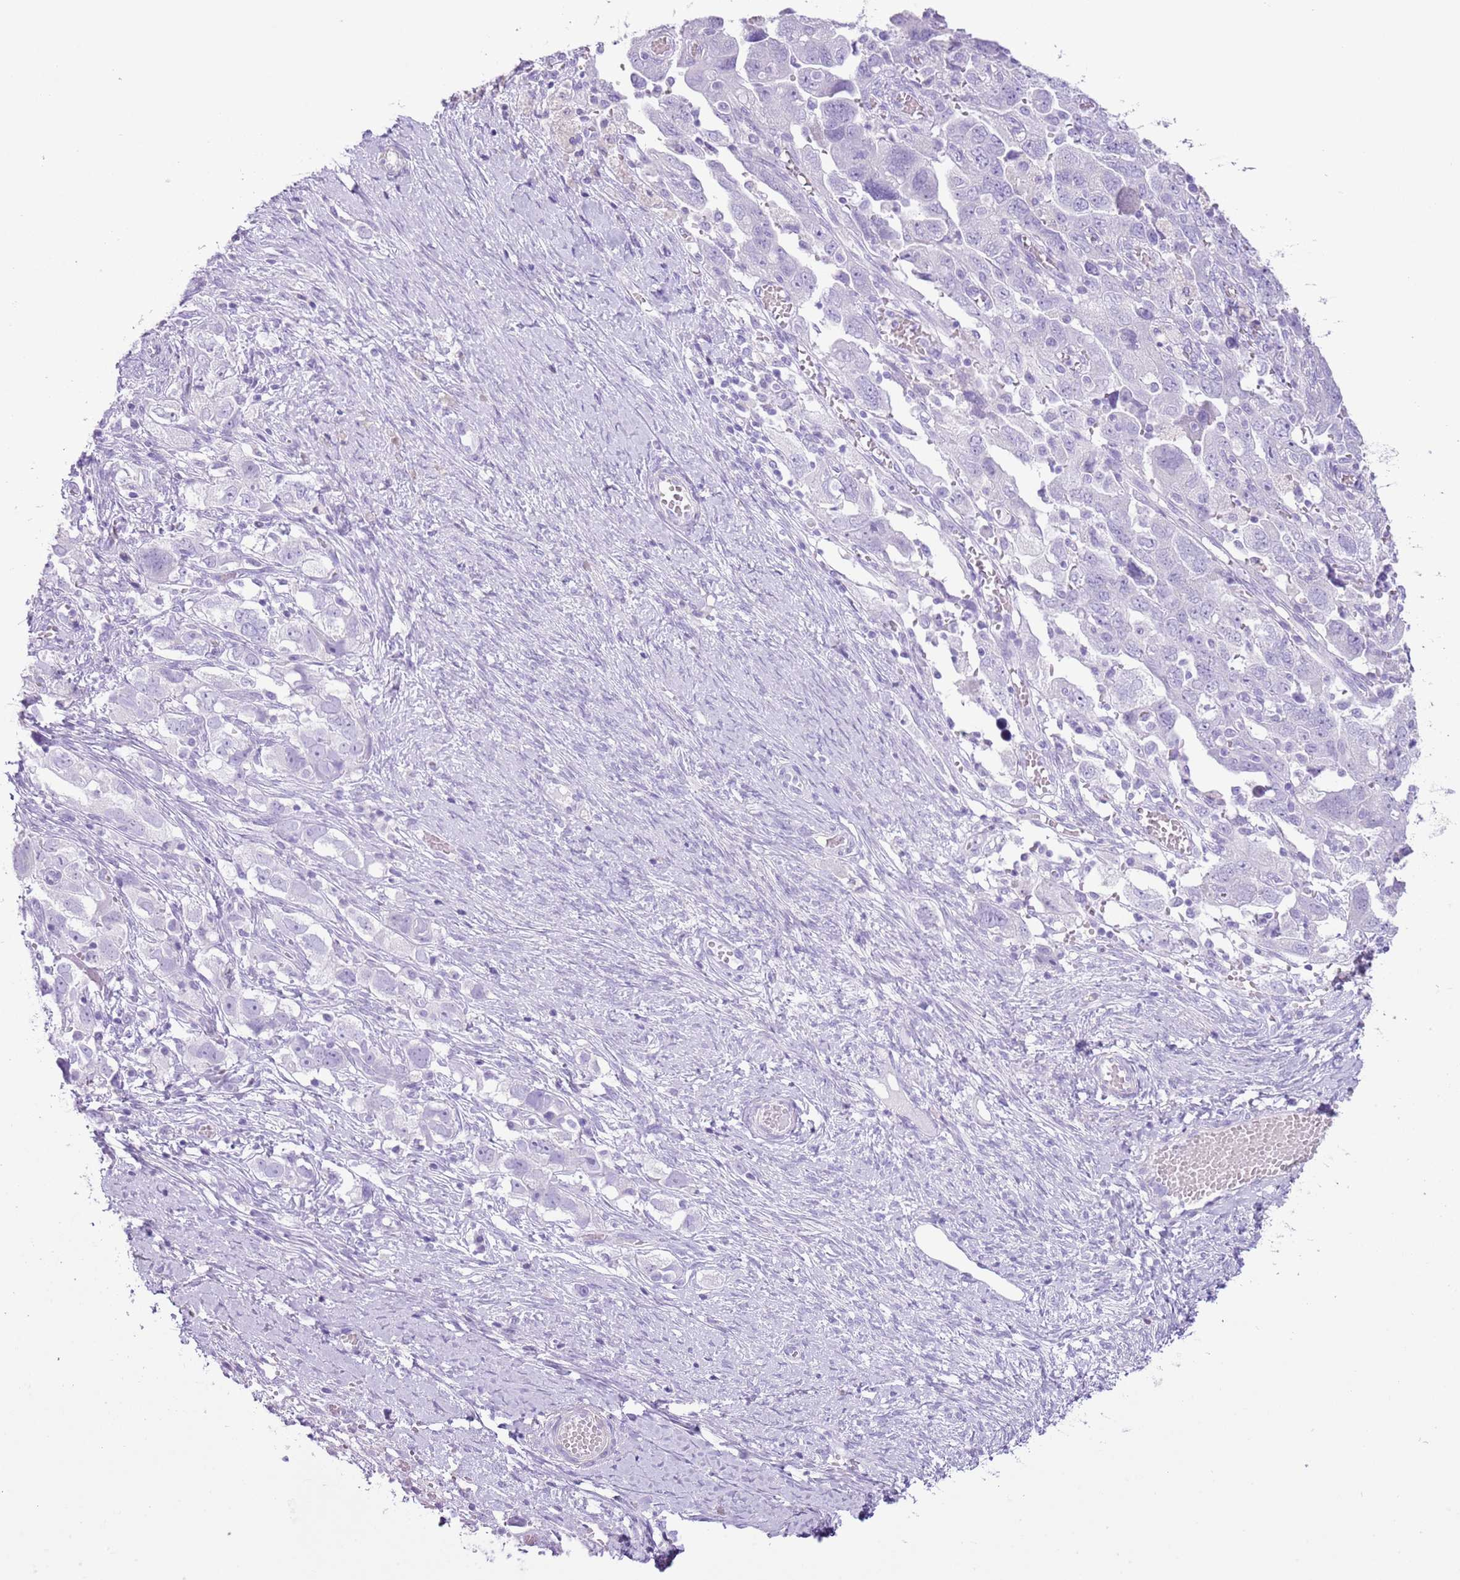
{"staining": {"intensity": "negative", "quantity": "none", "location": "none"}, "tissue": "ovarian cancer", "cell_type": "Tumor cells", "image_type": "cancer", "snomed": [{"axis": "morphology", "description": "Carcinoma, NOS"}, {"axis": "morphology", "description": "Cystadenocarcinoma, serous, NOS"}, {"axis": "topography", "description": "Ovary"}], "caption": "Immunohistochemistry photomicrograph of neoplastic tissue: human ovarian cancer stained with DAB demonstrates no significant protein staining in tumor cells.", "gene": "SLC7A14", "patient": {"sex": "female", "age": 69}}